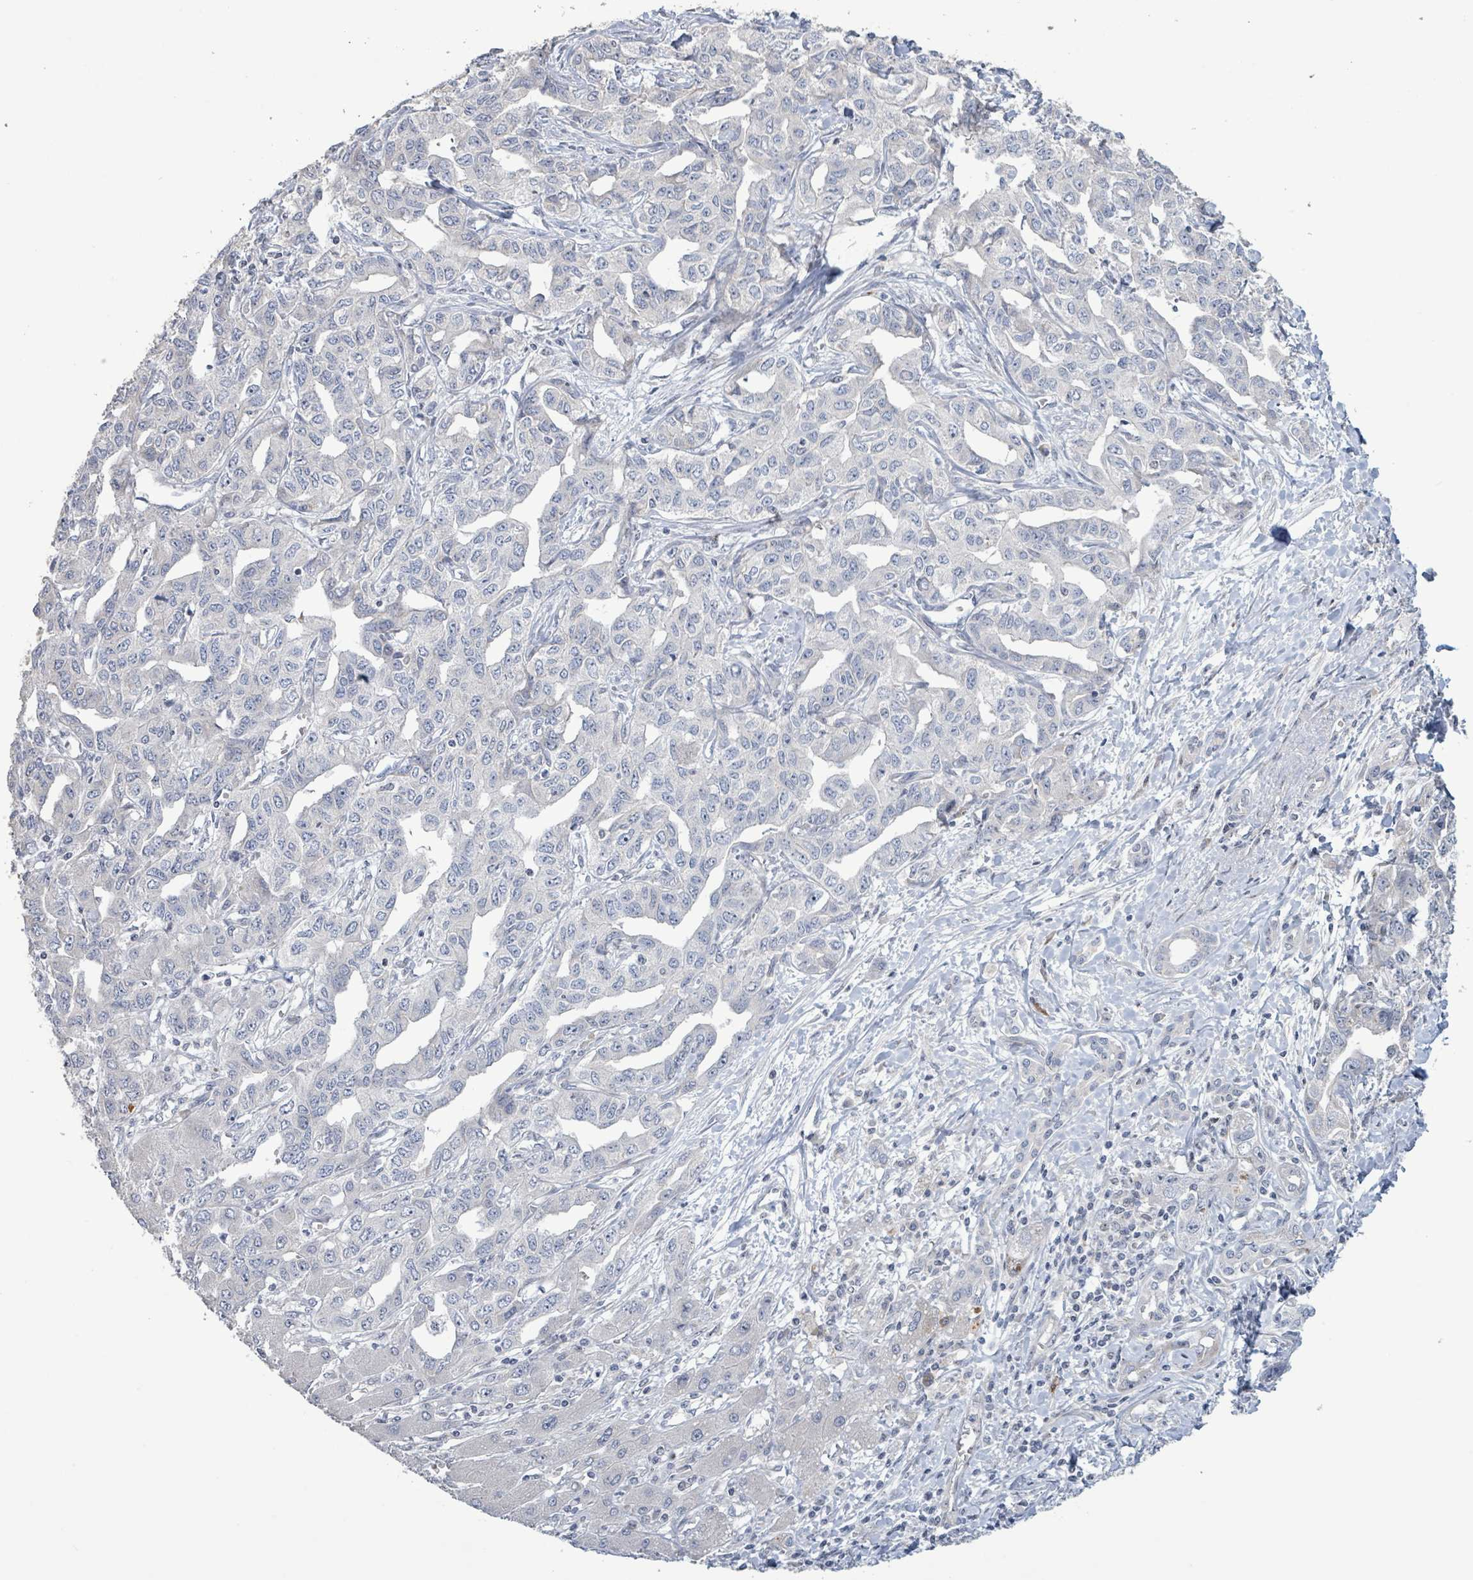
{"staining": {"intensity": "negative", "quantity": "none", "location": "none"}, "tissue": "liver cancer", "cell_type": "Tumor cells", "image_type": "cancer", "snomed": [{"axis": "morphology", "description": "Cholangiocarcinoma"}, {"axis": "topography", "description": "Liver"}], "caption": "High power microscopy image of an immunohistochemistry histopathology image of liver cancer, revealing no significant positivity in tumor cells. Nuclei are stained in blue.", "gene": "LILRA4", "patient": {"sex": "male", "age": 59}}